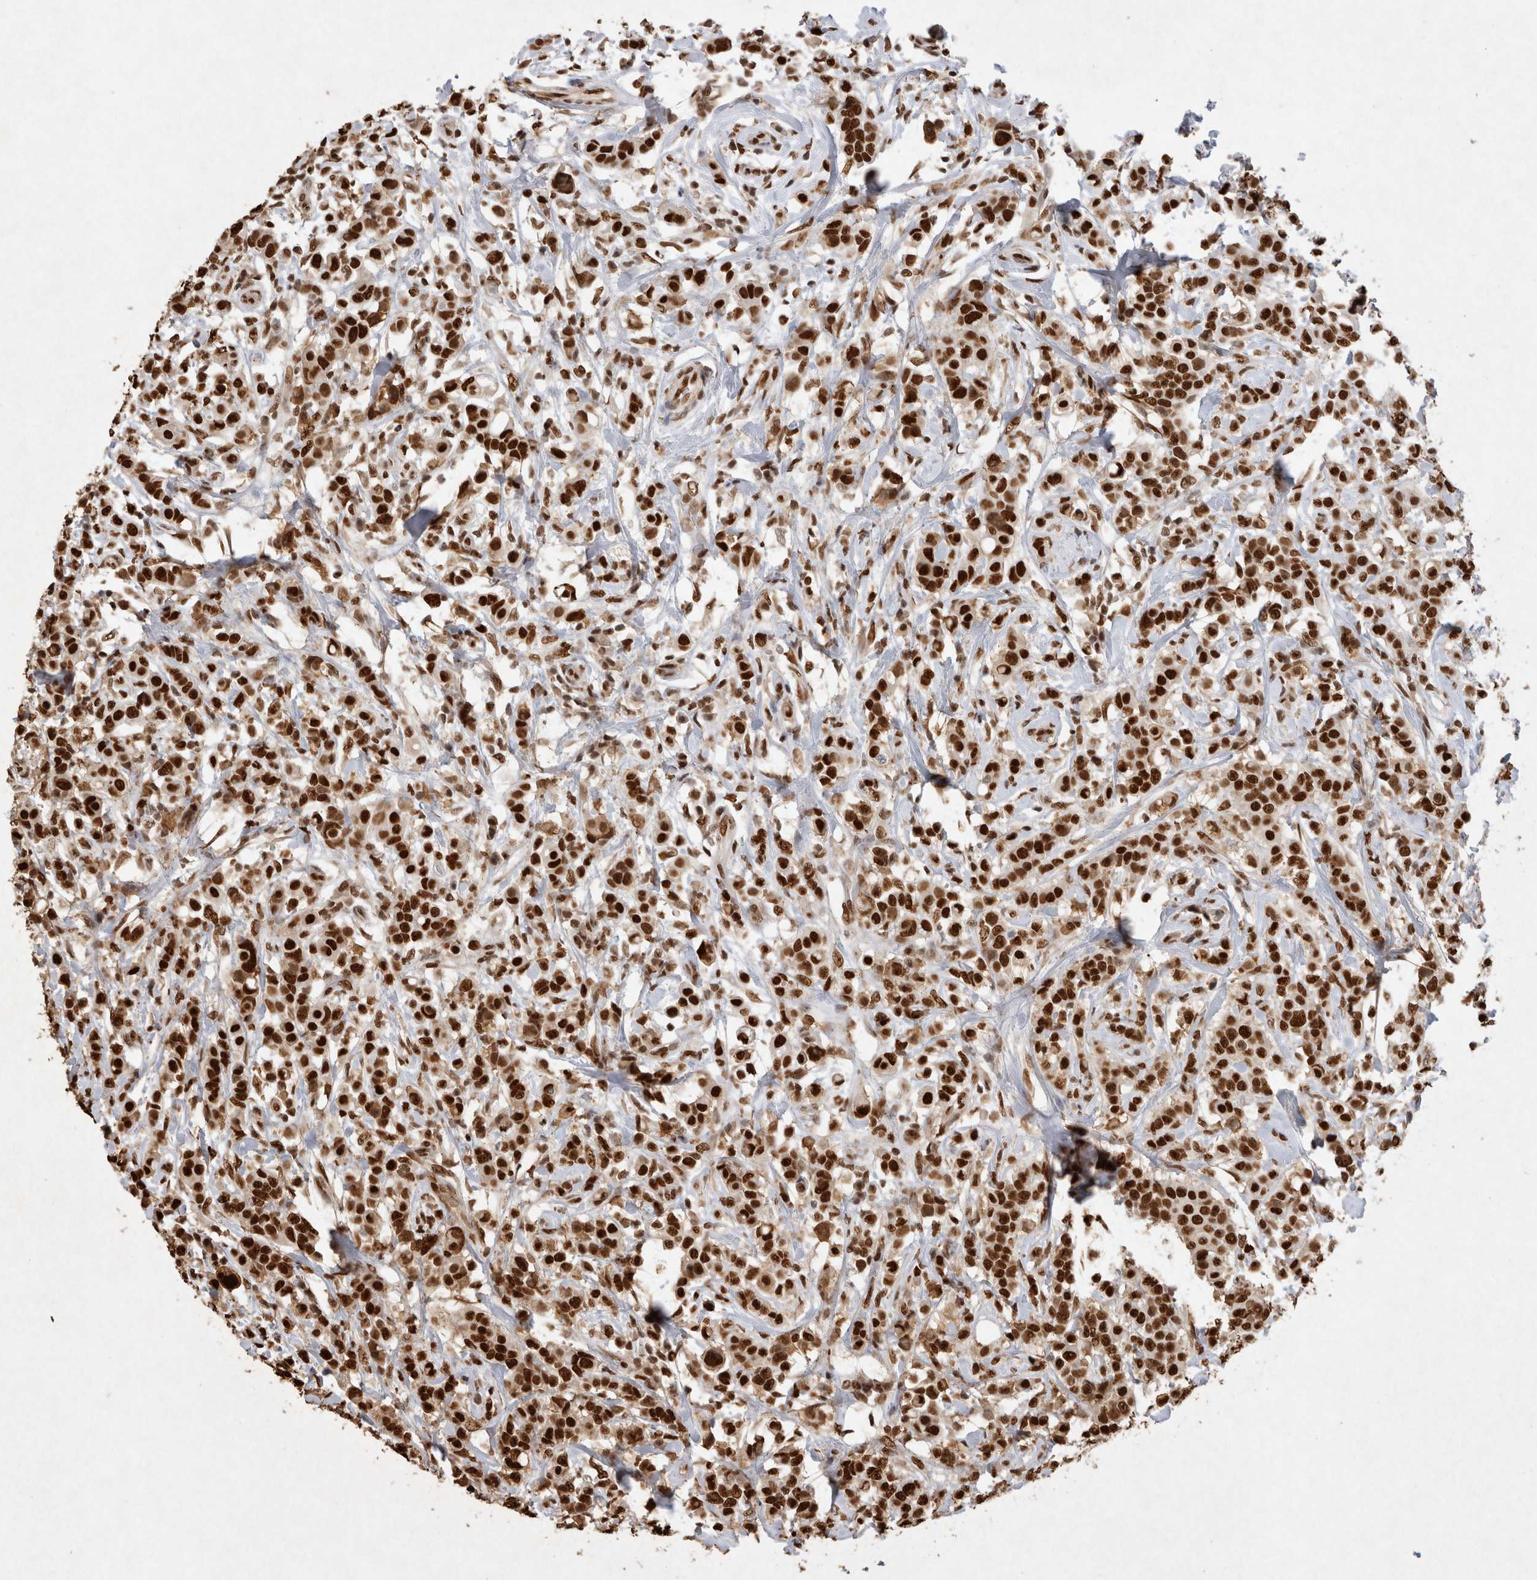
{"staining": {"intensity": "strong", "quantity": ">75%", "location": "nuclear"}, "tissue": "breast cancer", "cell_type": "Tumor cells", "image_type": "cancer", "snomed": [{"axis": "morphology", "description": "Duct carcinoma"}, {"axis": "topography", "description": "Breast"}], "caption": "Breast cancer (intraductal carcinoma) stained with a brown dye demonstrates strong nuclear positive expression in approximately >75% of tumor cells.", "gene": "HDGF", "patient": {"sex": "female", "age": 27}}